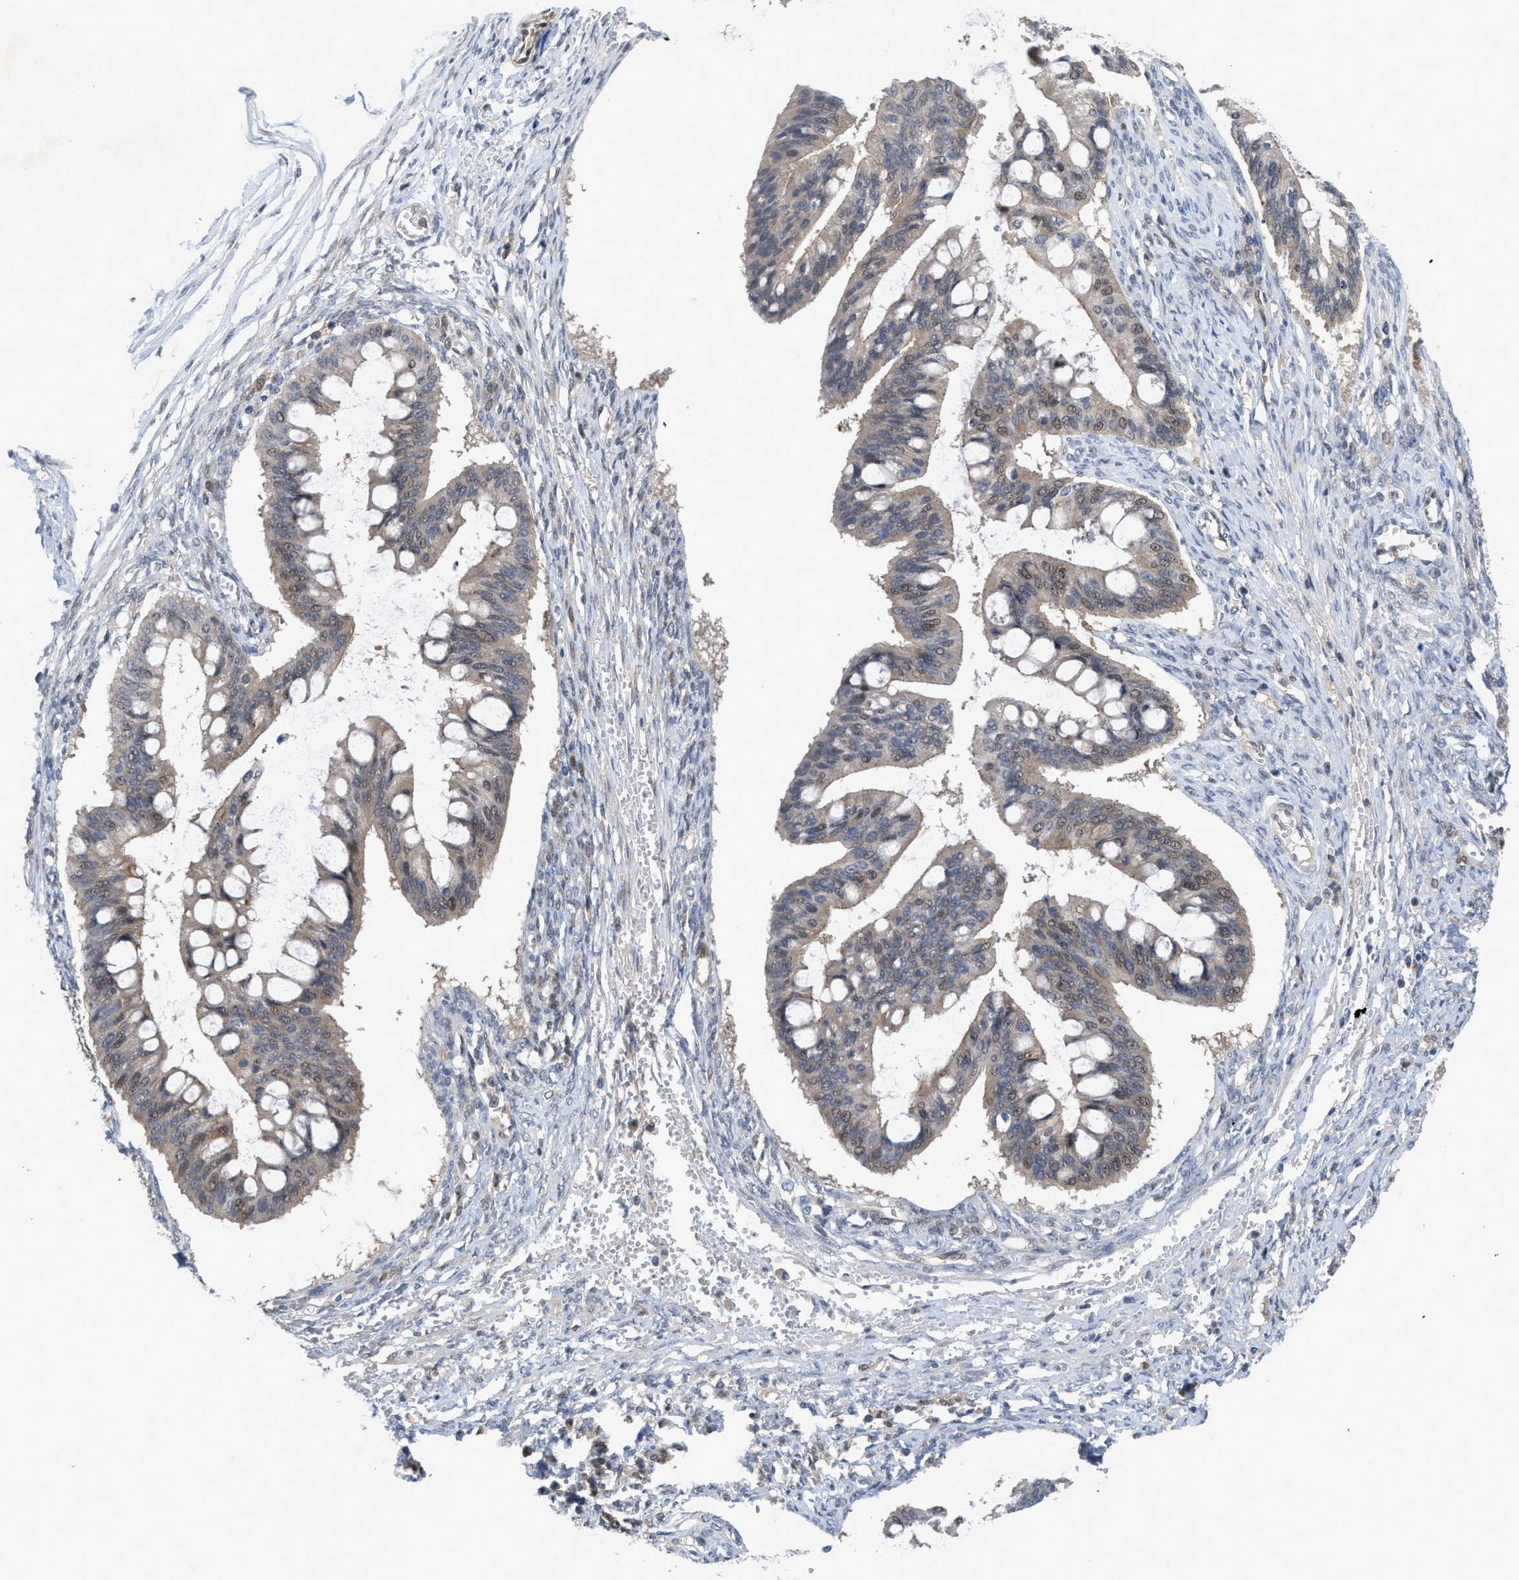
{"staining": {"intensity": "weak", "quantity": ">75%", "location": "cytoplasmic/membranous"}, "tissue": "ovarian cancer", "cell_type": "Tumor cells", "image_type": "cancer", "snomed": [{"axis": "morphology", "description": "Cystadenocarcinoma, mucinous, NOS"}, {"axis": "topography", "description": "Ovary"}], "caption": "IHC image of ovarian cancer stained for a protein (brown), which shows low levels of weak cytoplasmic/membranous positivity in about >75% of tumor cells.", "gene": "LDAF1", "patient": {"sex": "female", "age": 73}}